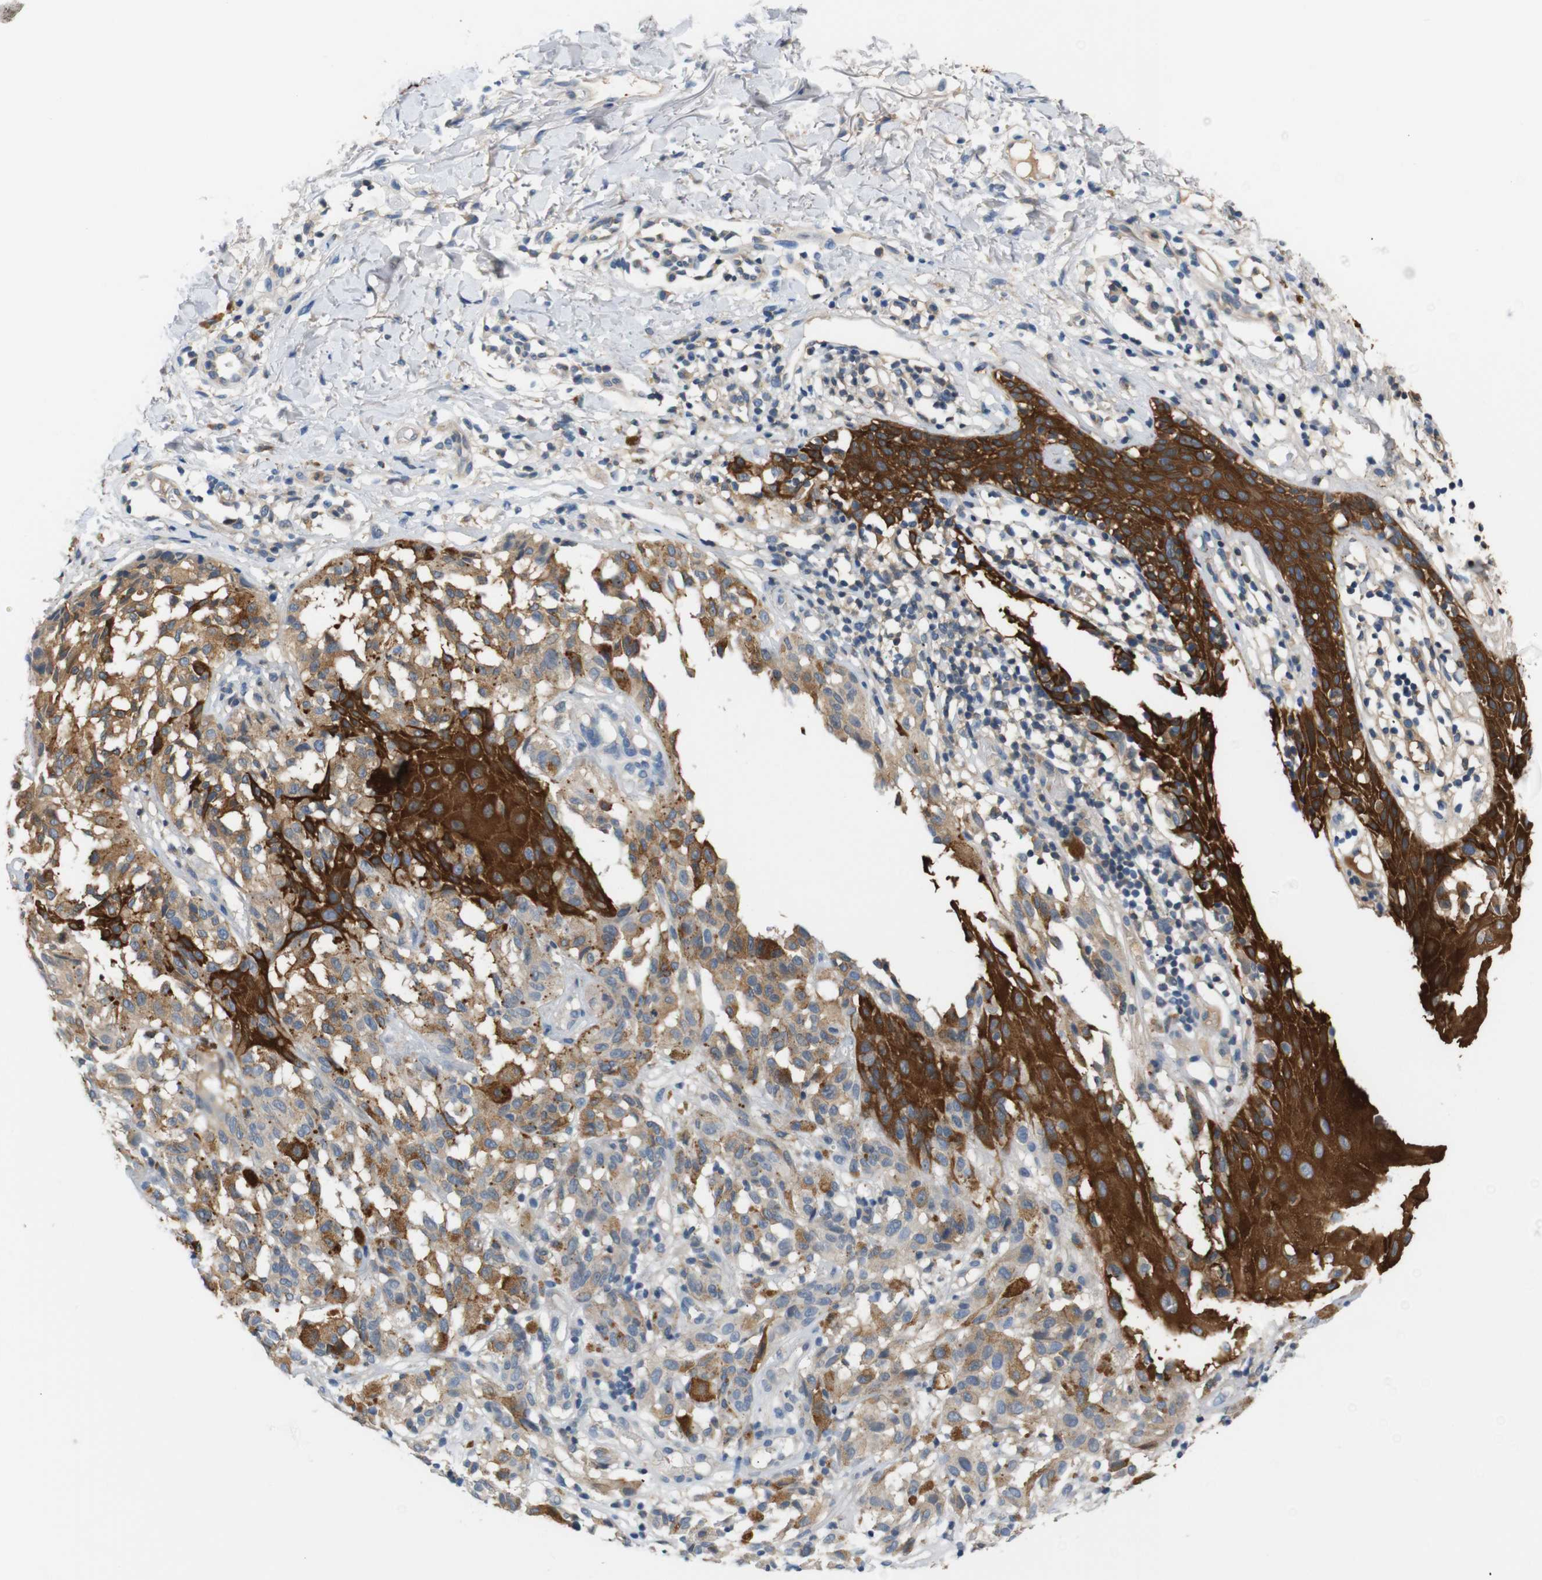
{"staining": {"intensity": "moderate", "quantity": ">75%", "location": "cytoplasmic/membranous"}, "tissue": "melanoma", "cell_type": "Tumor cells", "image_type": "cancer", "snomed": [{"axis": "morphology", "description": "Malignant melanoma, NOS"}, {"axis": "topography", "description": "Skin"}], "caption": "IHC (DAB (3,3'-diaminobenzidine)) staining of human malignant melanoma exhibits moderate cytoplasmic/membranous protein staining in about >75% of tumor cells.", "gene": "SFN", "patient": {"sex": "female", "age": 46}}